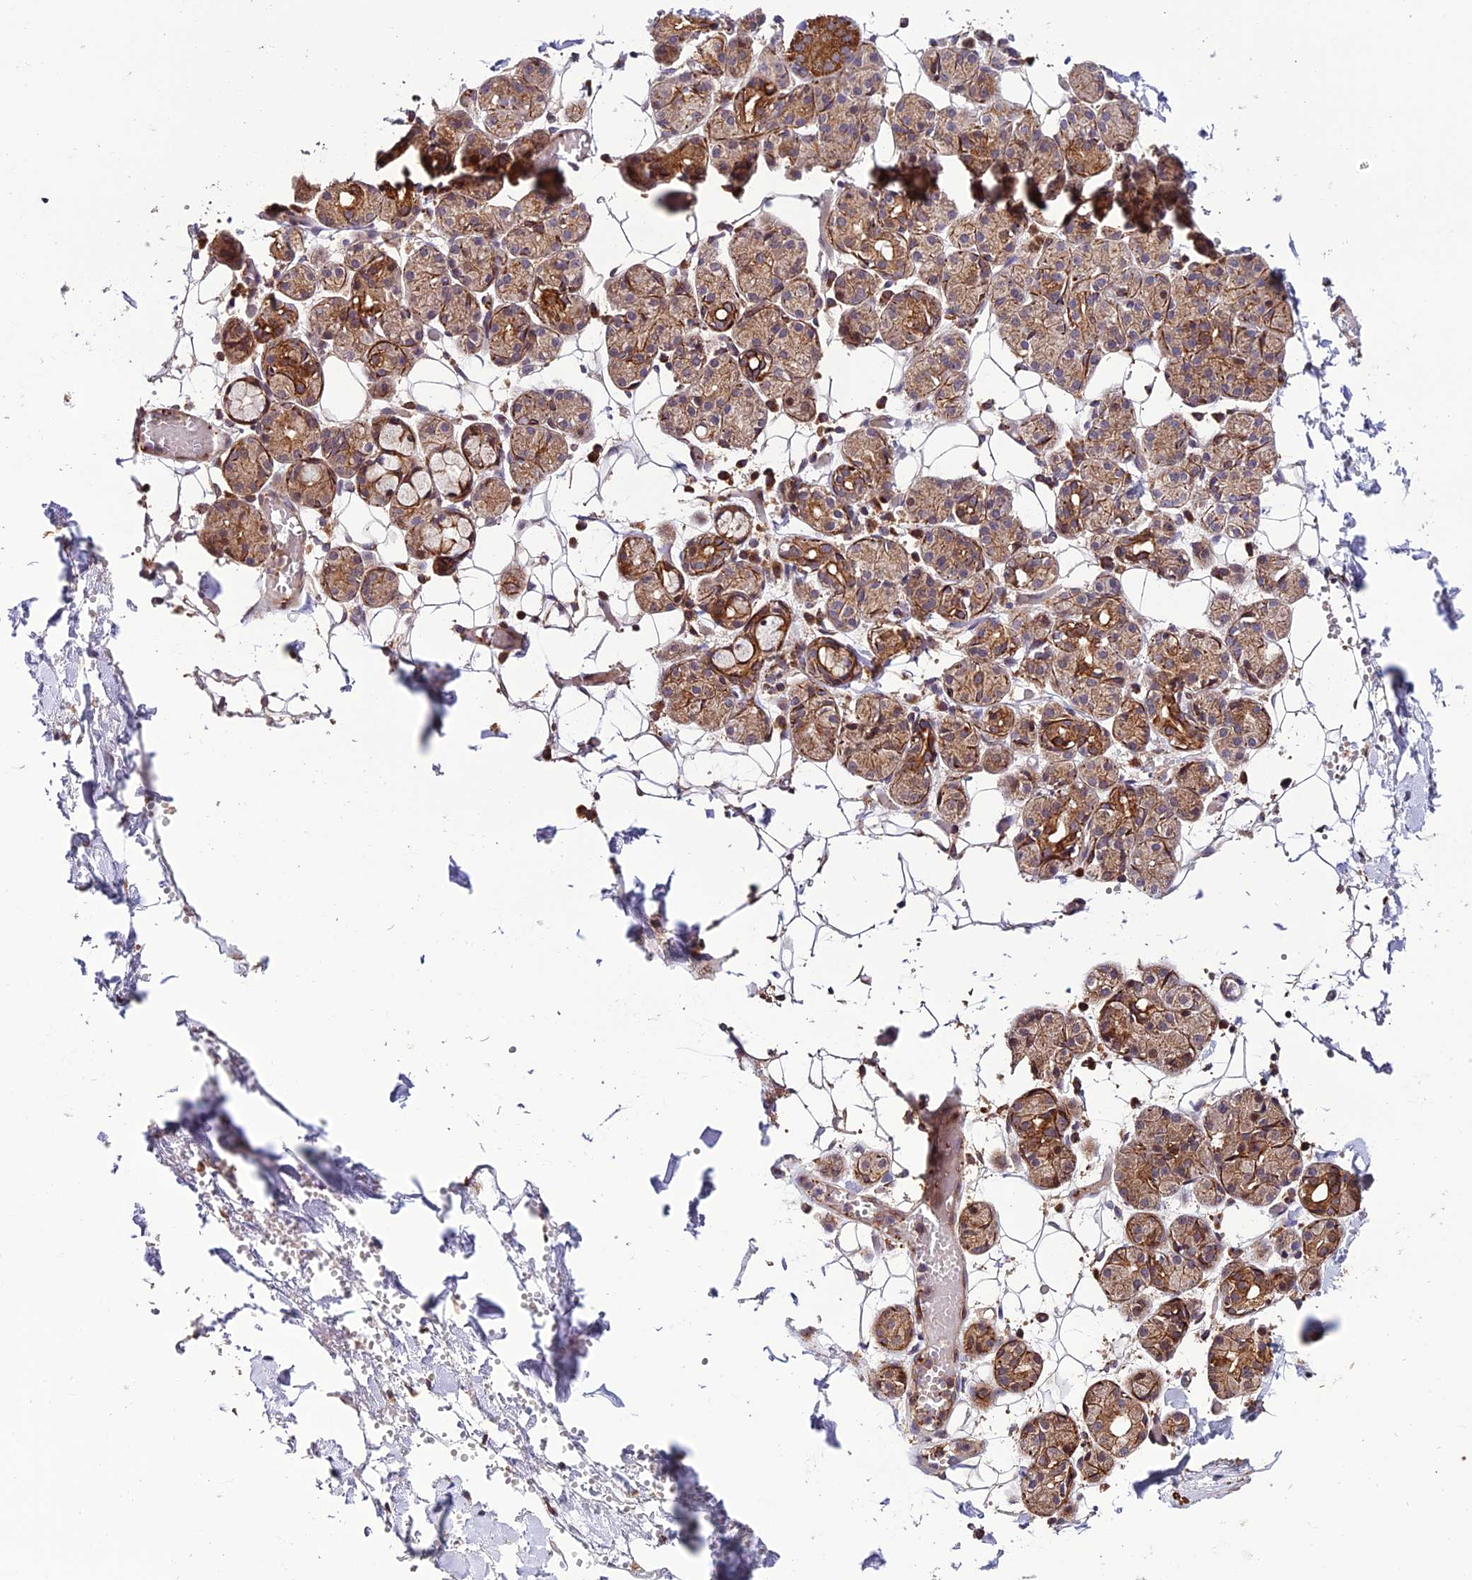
{"staining": {"intensity": "moderate", "quantity": "25%-75%", "location": "cytoplasmic/membranous"}, "tissue": "salivary gland", "cell_type": "Glandular cells", "image_type": "normal", "snomed": [{"axis": "morphology", "description": "Normal tissue, NOS"}, {"axis": "topography", "description": "Salivary gland"}], "caption": "Immunohistochemistry of benign human salivary gland reveals medium levels of moderate cytoplasmic/membranous expression in approximately 25%-75% of glandular cells.", "gene": "TNIP3", "patient": {"sex": "male", "age": 63}}